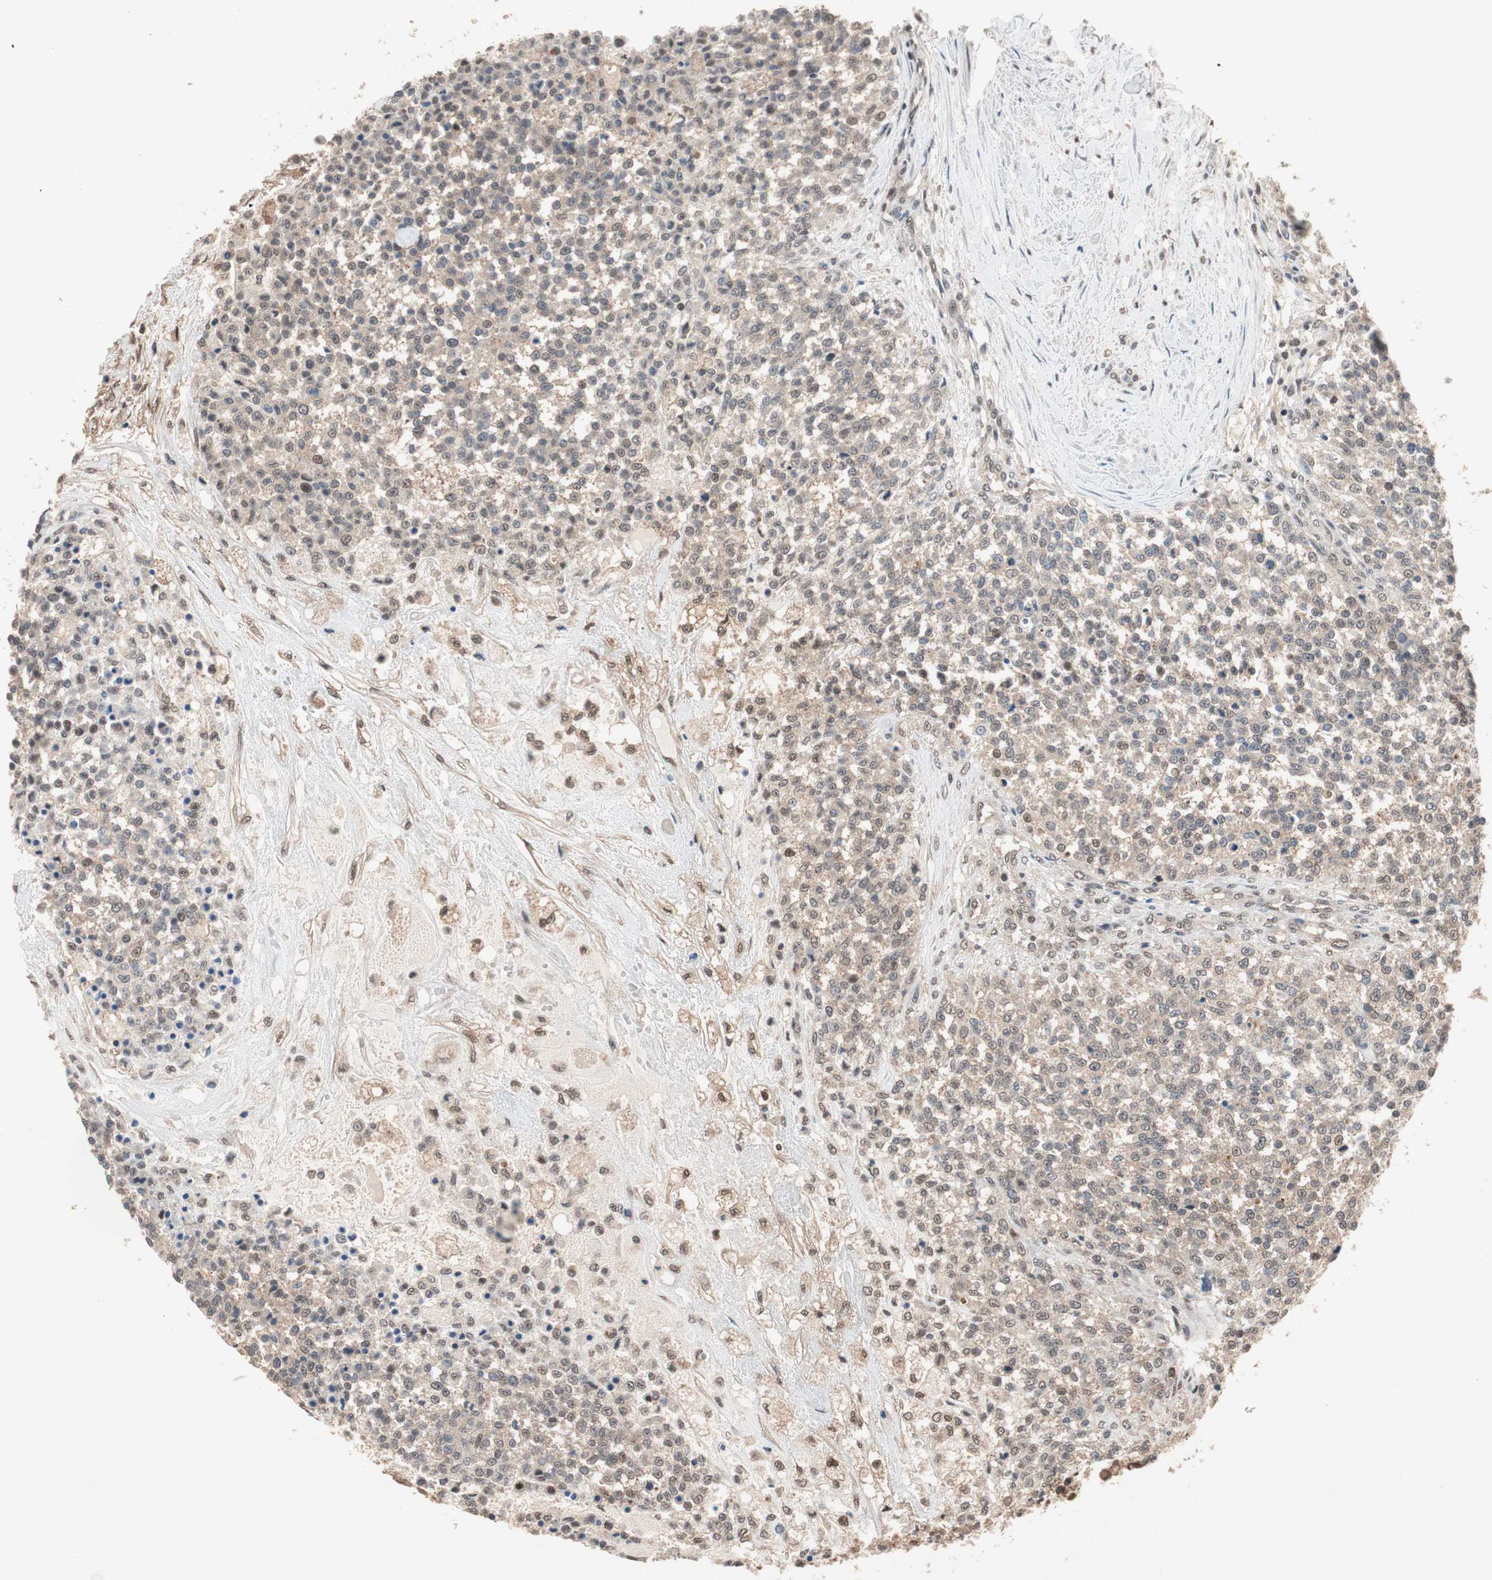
{"staining": {"intensity": "moderate", "quantity": ">75%", "location": "cytoplasmic/membranous,nuclear"}, "tissue": "testis cancer", "cell_type": "Tumor cells", "image_type": "cancer", "snomed": [{"axis": "morphology", "description": "Seminoma, NOS"}, {"axis": "topography", "description": "Testis"}], "caption": "Human testis cancer stained for a protein (brown) exhibits moderate cytoplasmic/membranous and nuclear positive expression in about >75% of tumor cells.", "gene": "GART", "patient": {"sex": "male", "age": 59}}